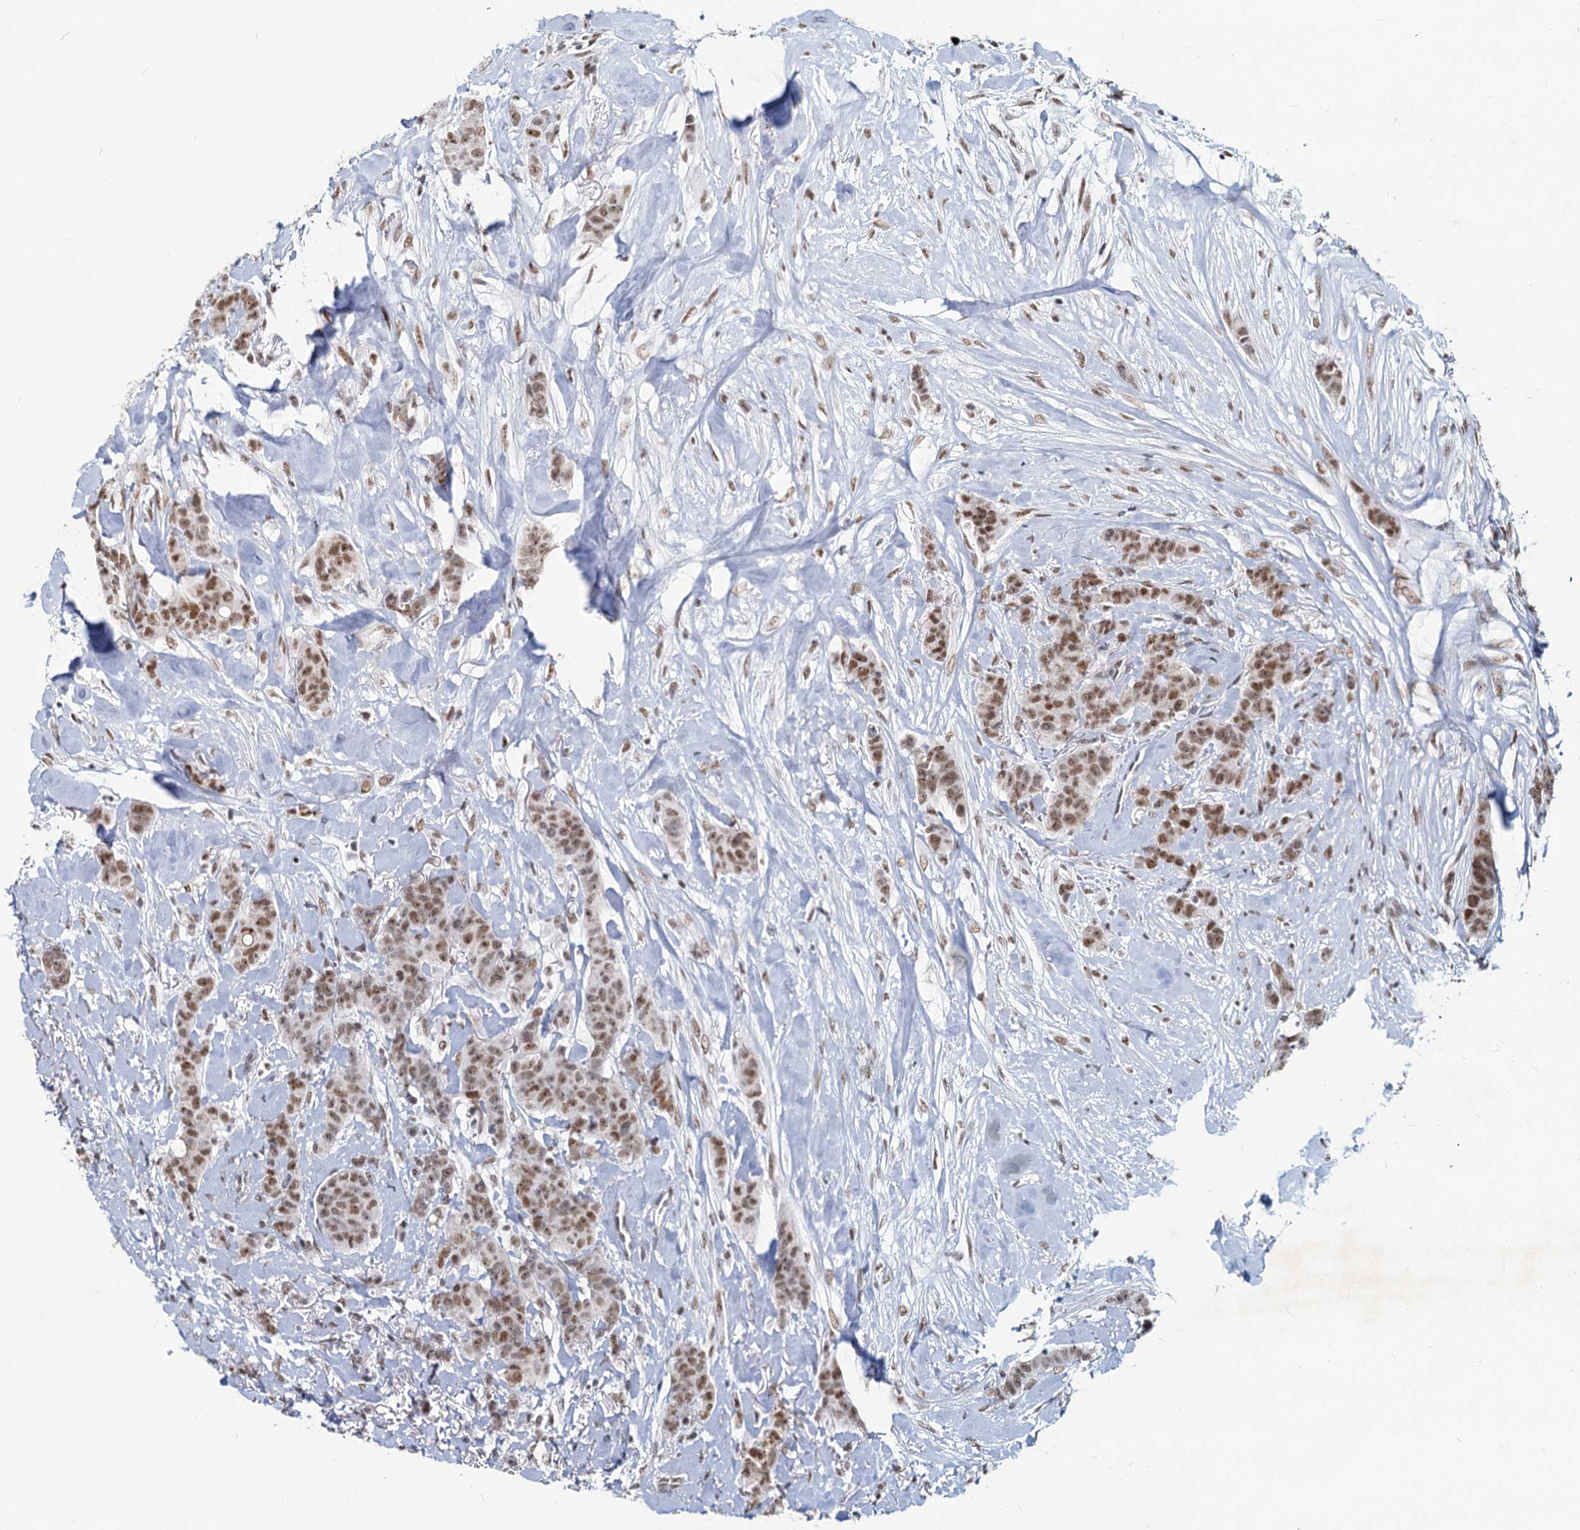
{"staining": {"intensity": "moderate", "quantity": ">75%", "location": "nuclear"}, "tissue": "breast cancer", "cell_type": "Tumor cells", "image_type": "cancer", "snomed": [{"axis": "morphology", "description": "Duct carcinoma"}, {"axis": "topography", "description": "Breast"}], "caption": "Immunohistochemistry (IHC) of breast cancer (infiltrating ductal carcinoma) exhibits medium levels of moderate nuclear positivity in approximately >75% of tumor cells. (DAB IHC, brown staining for protein, blue staining for nuclei).", "gene": "METTL14", "patient": {"sex": "female", "age": 40}}